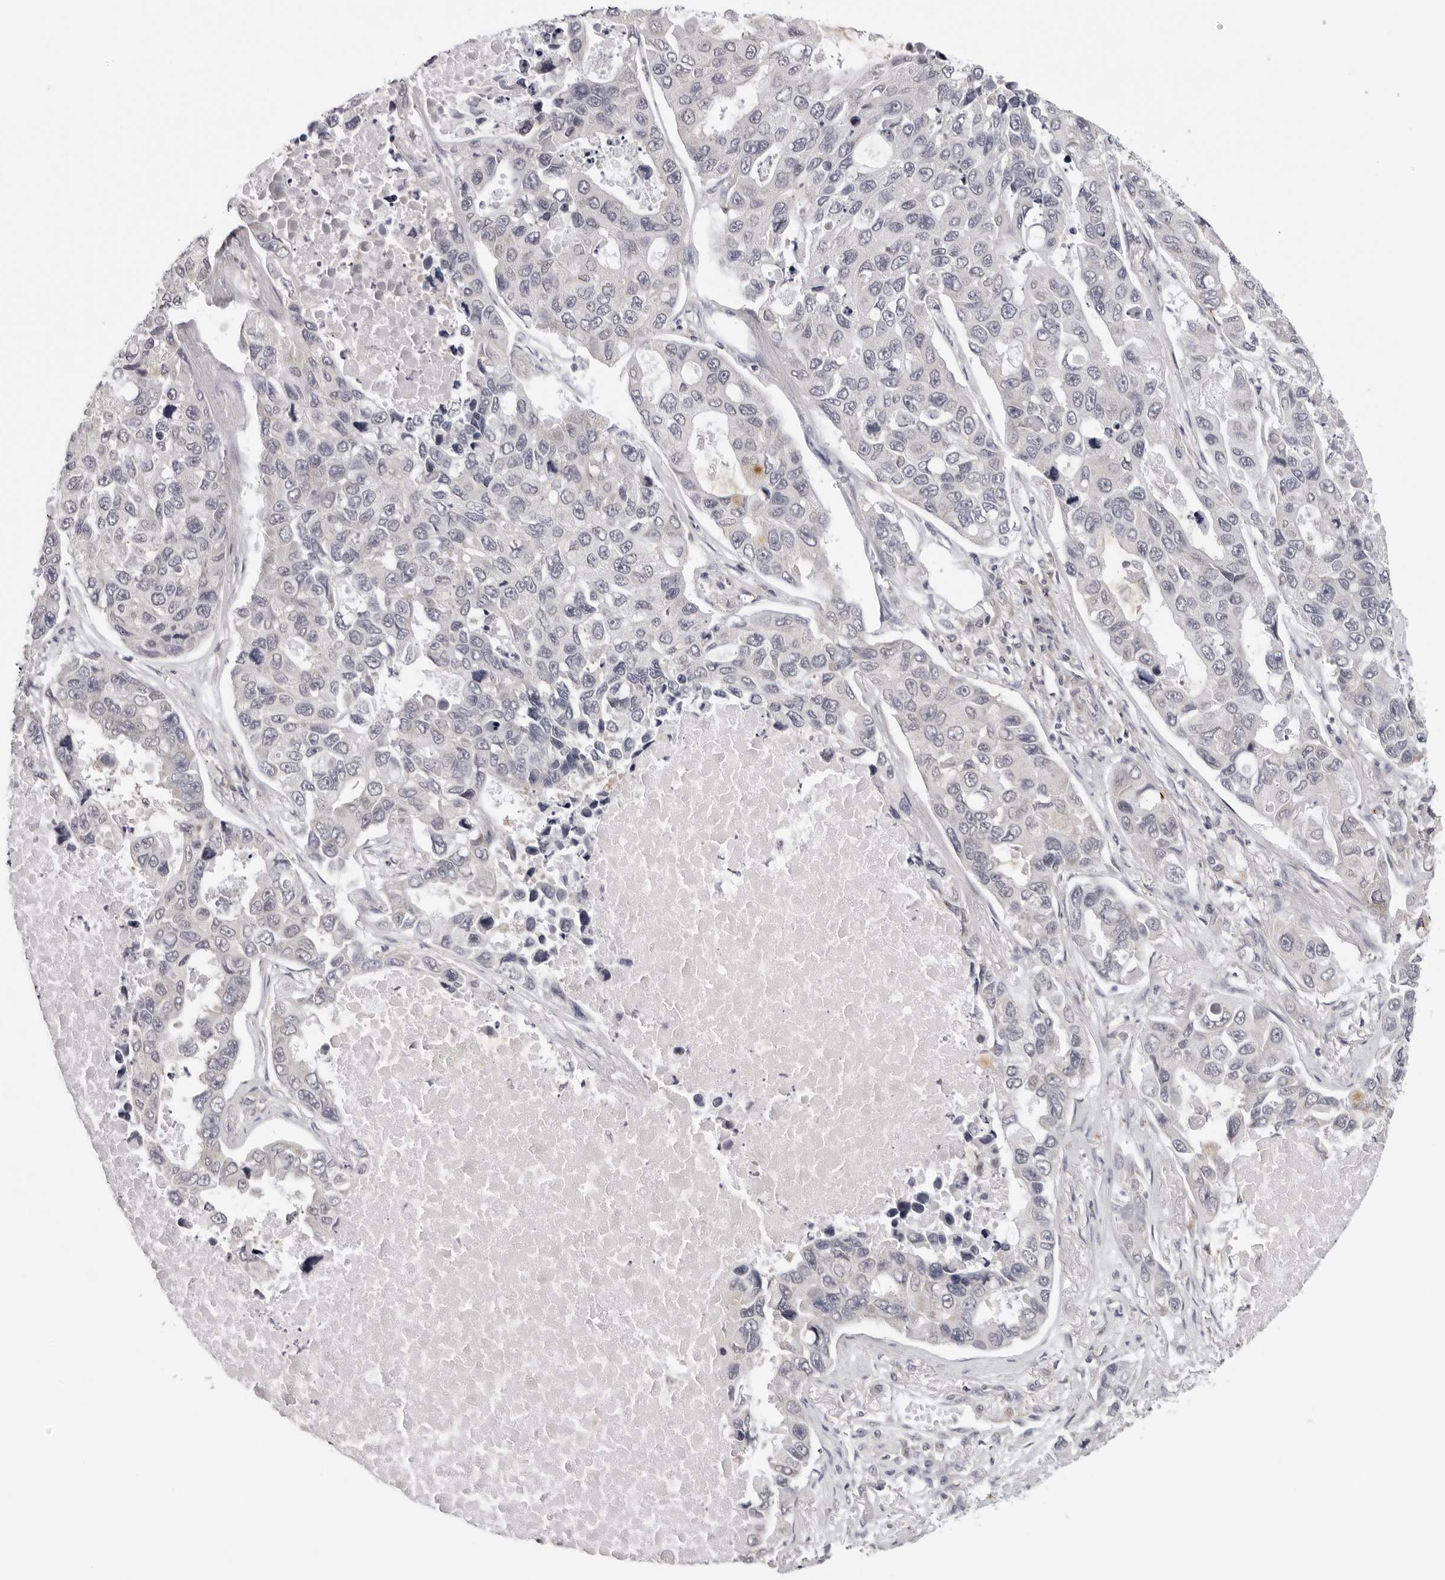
{"staining": {"intensity": "negative", "quantity": "none", "location": "none"}, "tissue": "lung cancer", "cell_type": "Tumor cells", "image_type": "cancer", "snomed": [{"axis": "morphology", "description": "Adenocarcinoma, NOS"}, {"axis": "topography", "description": "Lung"}], "caption": "Immunohistochemistry (IHC) image of human adenocarcinoma (lung) stained for a protein (brown), which shows no positivity in tumor cells.", "gene": "PRUNE1", "patient": {"sex": "male", "age": 64}}